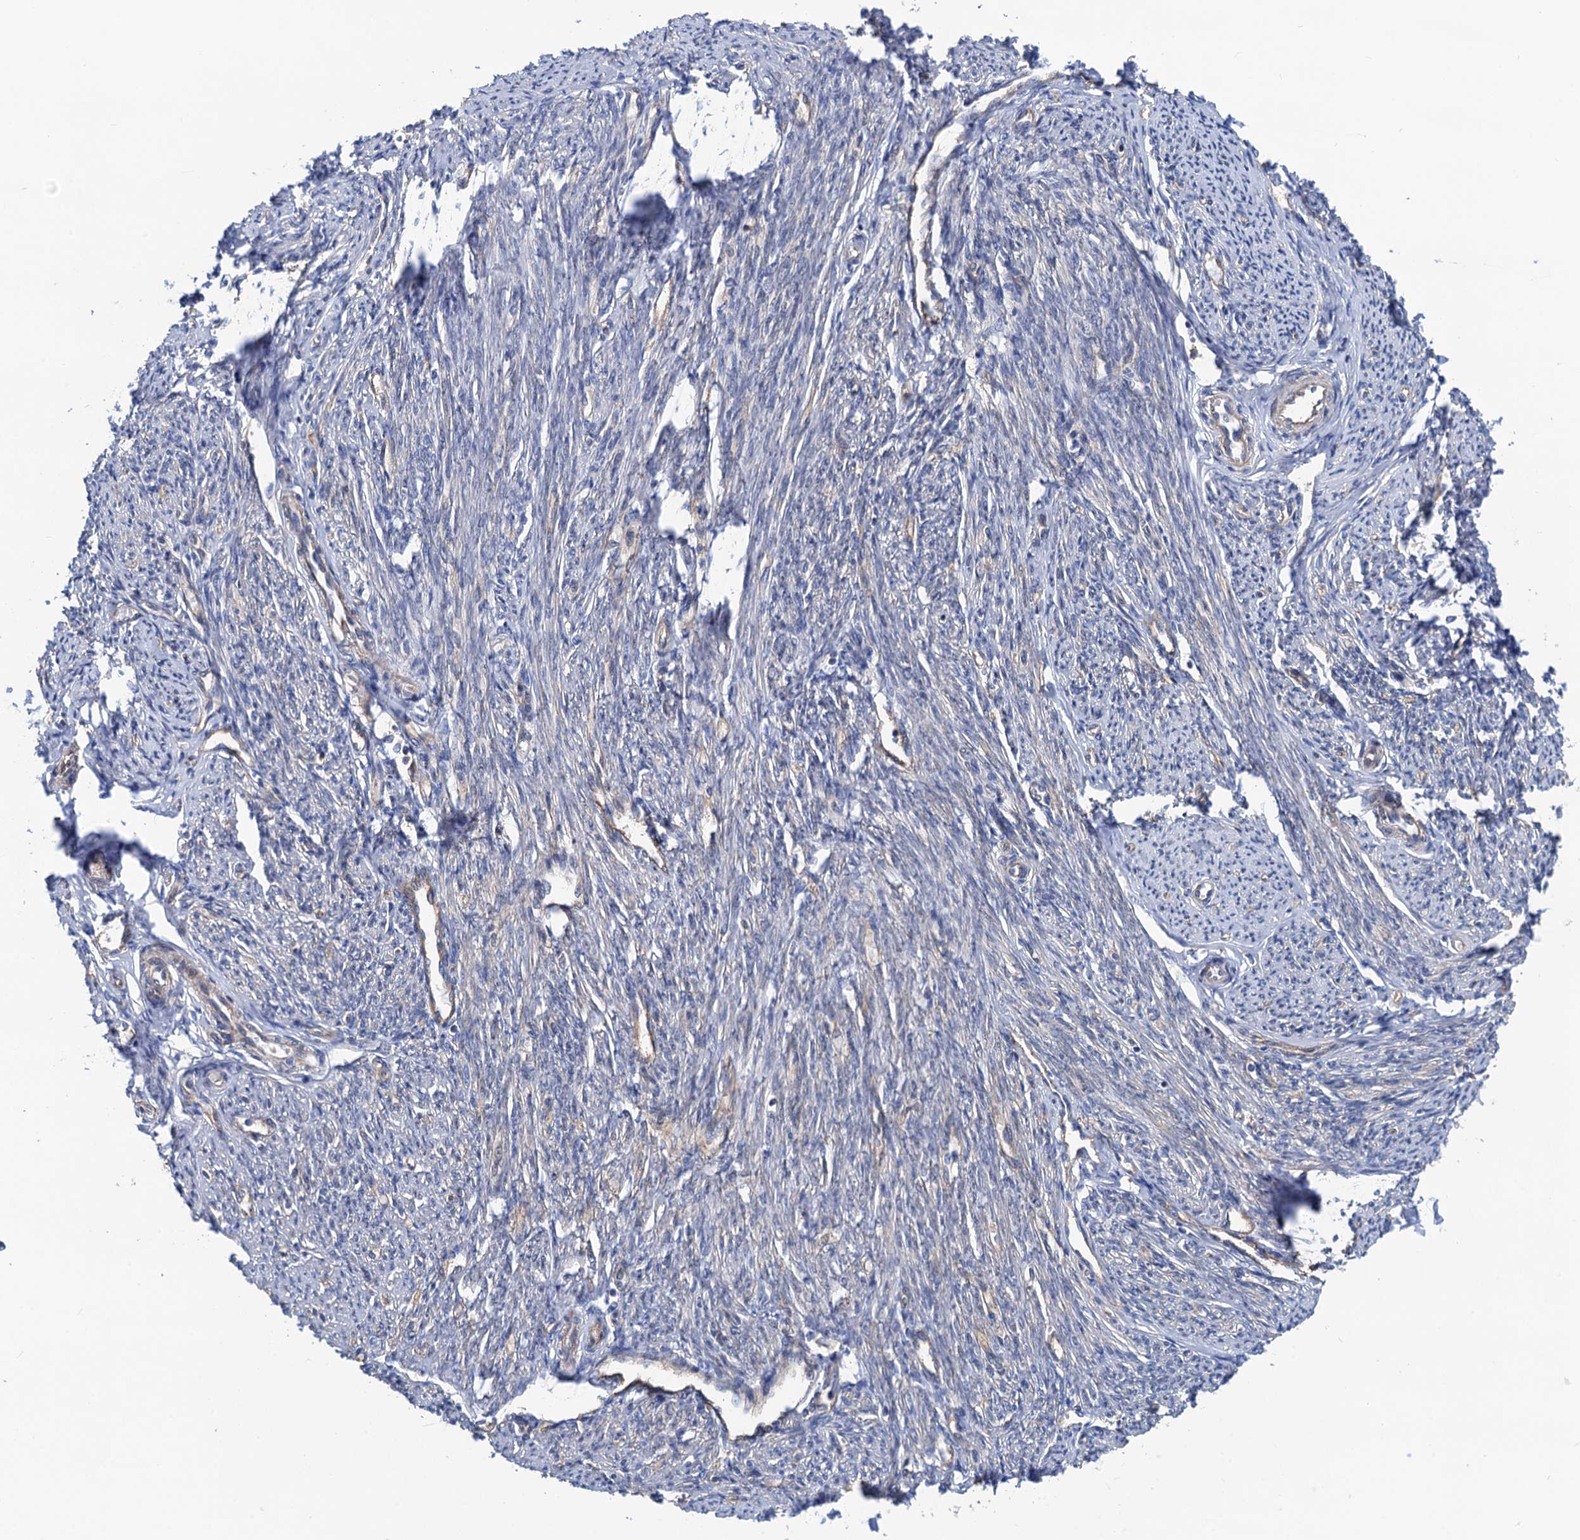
{"staining": {"intensity": "moderate", "quantity": "25%-75%", "location": "cytoplasmic/membranous"}, "tissue": "smooth muscle", "cell_type": "Smooth muscle cells", "image_type": "normal", "snomed": [{"axis": "morphology", "description": "Normal tissue, NOS"}, {"axis": "topography", "description": "Smooth muscle"}, {"axis": "topography", "description": "Uterus"}], "caption": "Immunohistochemistry image of benign smooth muscle: smooth muscle stained using IHC exhibits medium levels of moderate protein expression localized specifically in the cytoplasmic/membranous of smooth muscle cells, appearing as a cytoplasmic/membranous brown color.", "gene": "SLC12A7", "patient": {"sex": "female", "age": 59}}